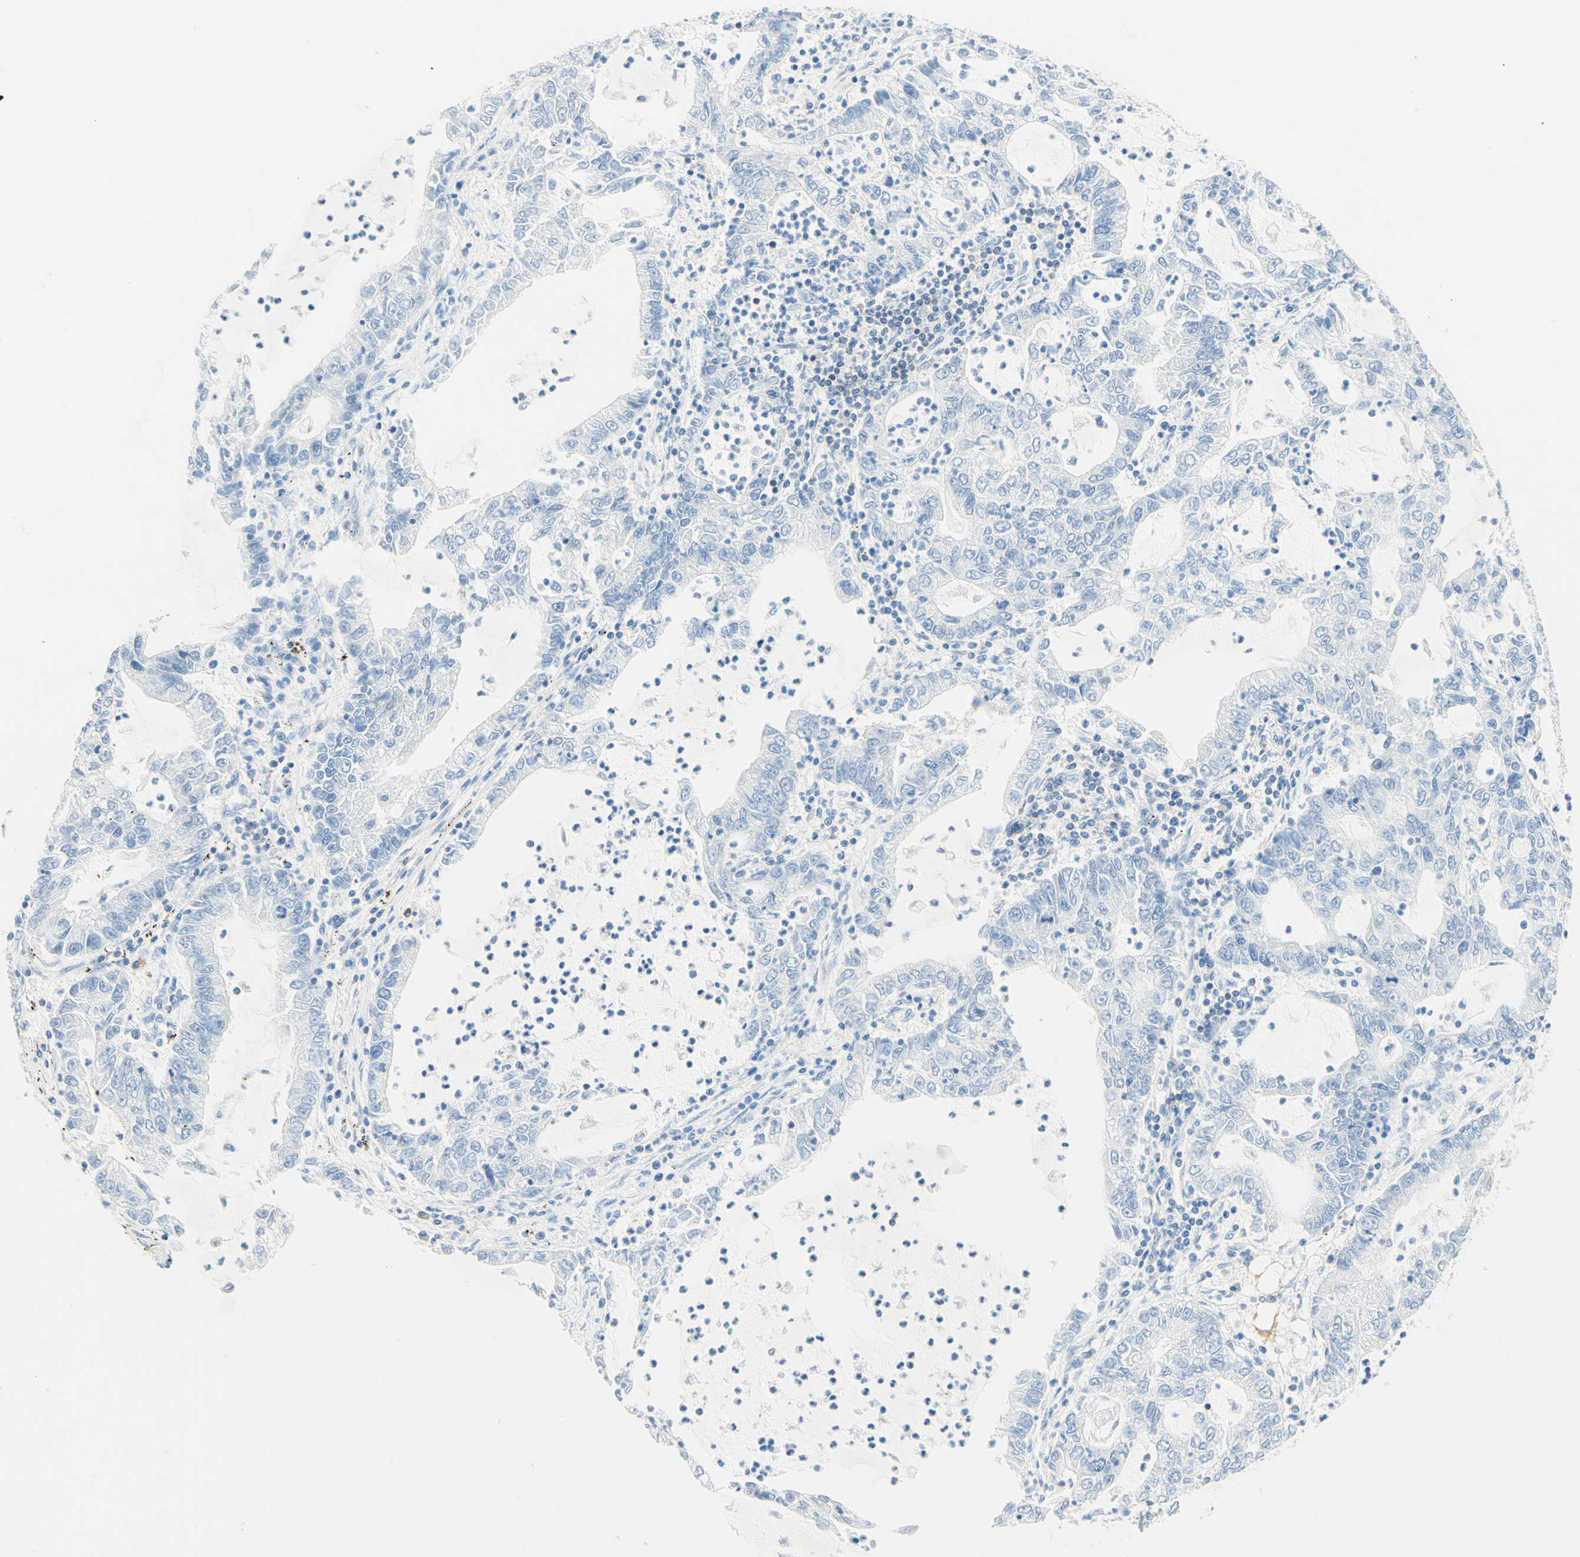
{"staining": {"intensity": "negative", "quantity": "none", "location": "none"}, "tissue": "lung cancer", "cell_type": "Tumor cells", "image_type": "cancer", "snomed": [{"axis": "morphology", "description": "Adenocarcinoma, NOS"}, {"axis": "topography", "description": "Lung"}], "caption": "The image exhibits no significant positivity in tumor cells of lung cancer (adenocarcinoma).", "gene": "LAT", "patient": {"sex": "female", "age": 51}}